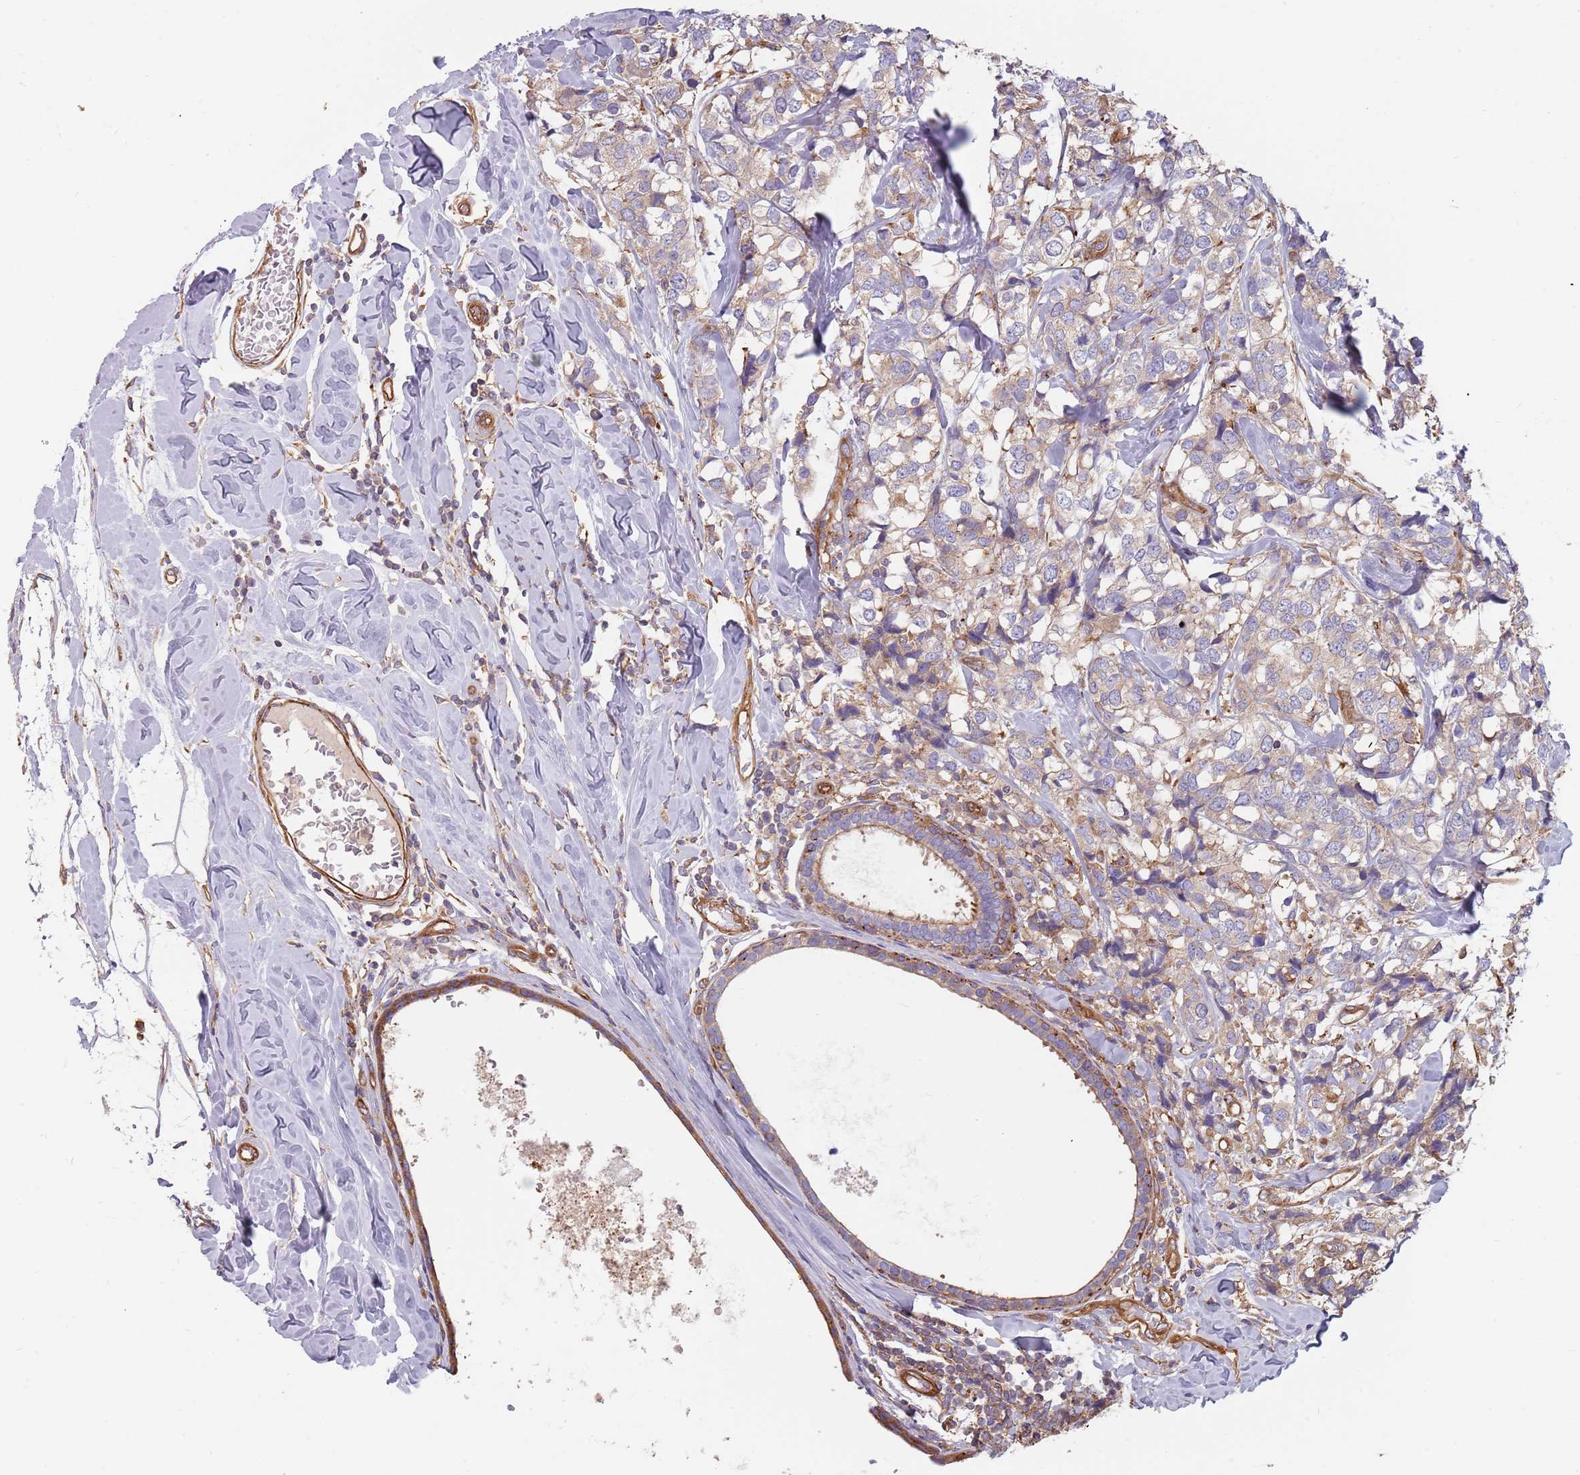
{"staining": {"intensity": "negative", "quantity": "none", "location": "none"}, "tissue": "breast cancer", "cell_type": "Tumor cells", "image_type": "cancer", "snomed": [{"axis": "morphology", "description": "Lobular carcinoma"}, {"axis": "topography", "description": "Breast"}], "caption": "High power microscopy micrograph of an immunohistochemistry histopathology image of breast cancer, revealing no significant staining in tumor cells.", "gene": "SPDL1", "patient": {"sex": "female", "age": 59}}